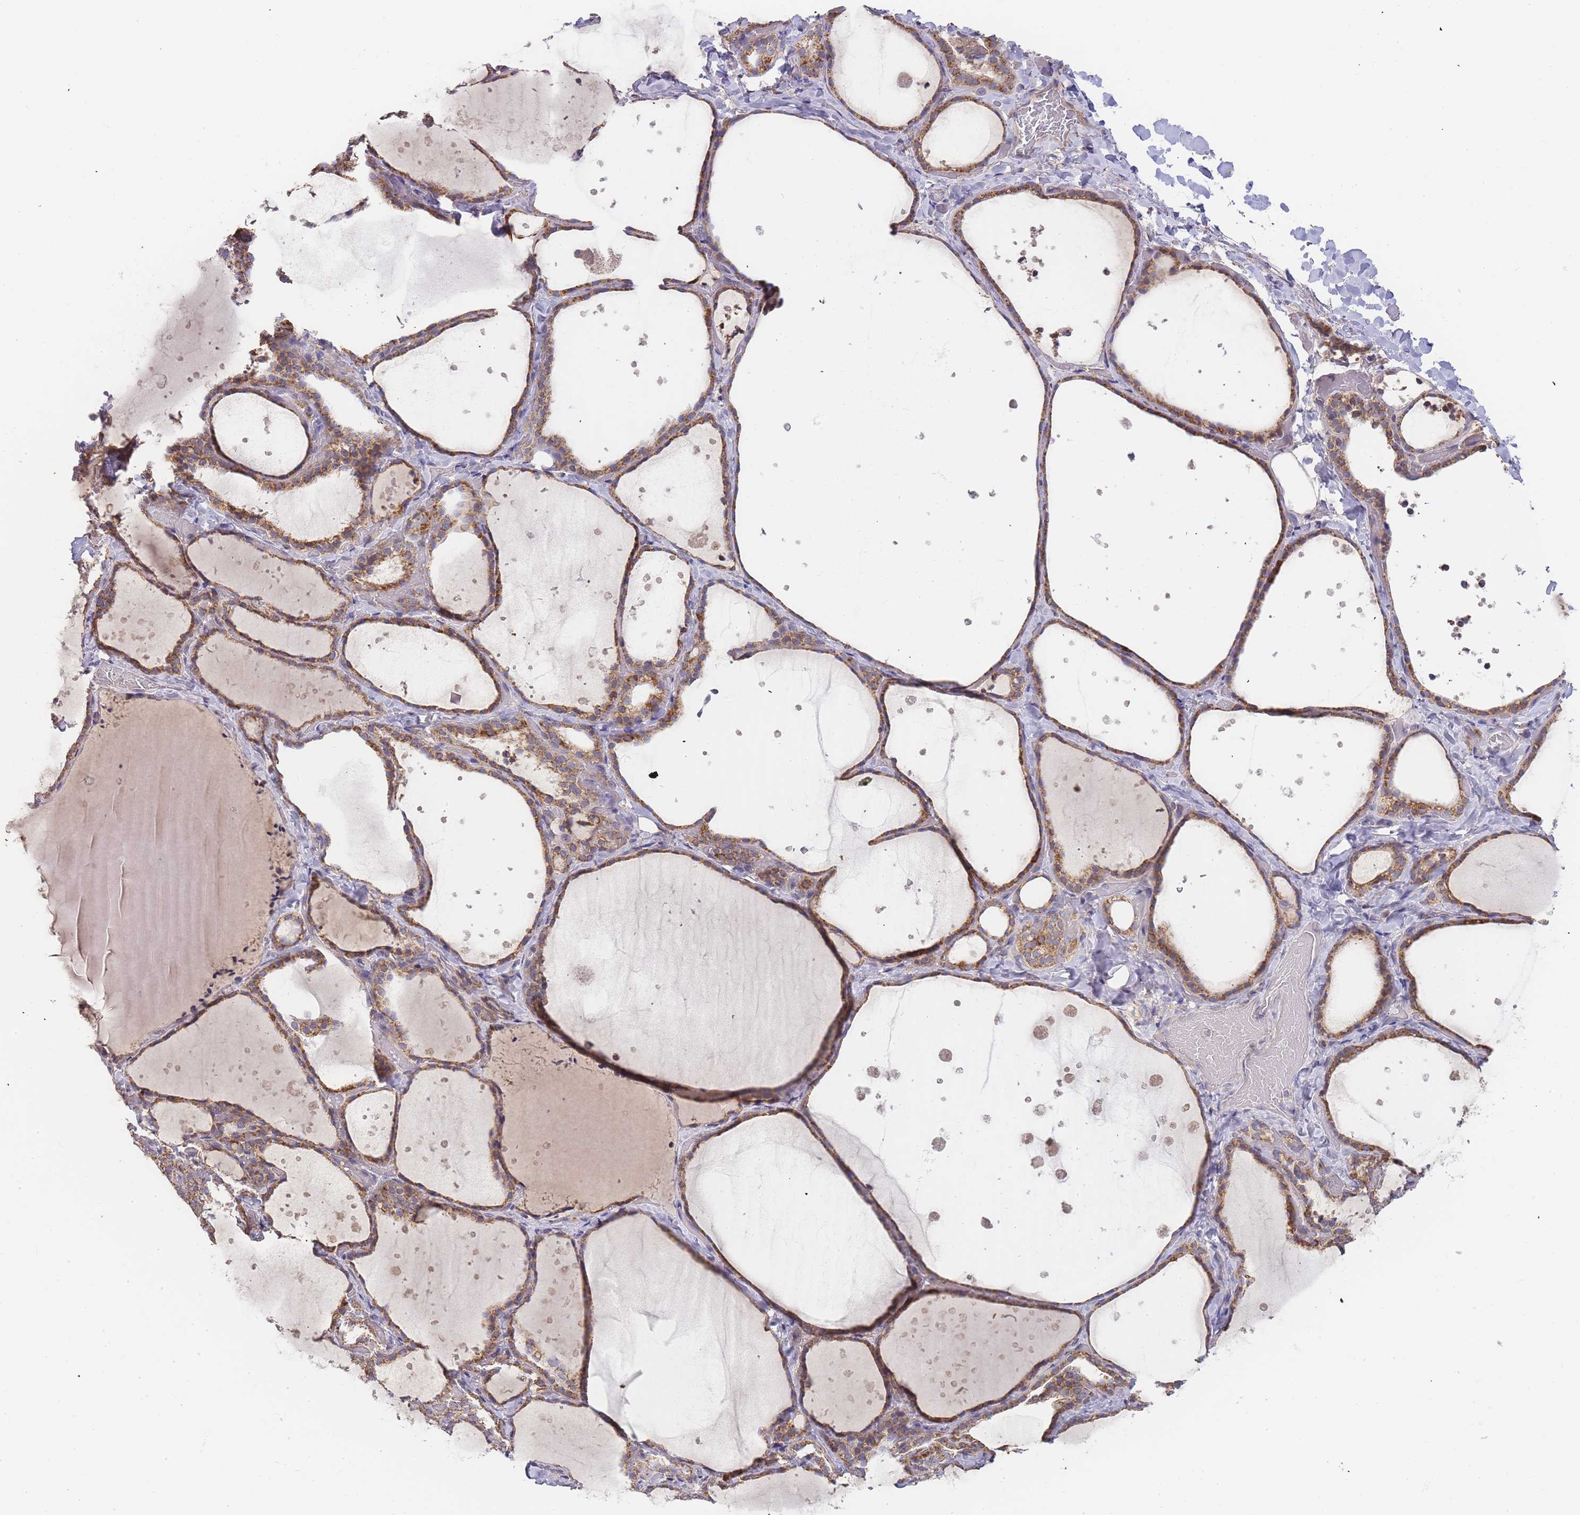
{"staining": {"intensity": "moderate", "quantity": ">75%", "location": "cytoplasmic/membranous"}, "tissue": "thyroid gland", "cell_type": "Glandular cells", "image_type": "normal", "snomed": [{"axis": "morphology", "description": "Normal tissue, NOS"}, {"axis": "topography", "description": "Thyroid gland"}], "caption": "This micrograph demonstrates unremarkable thyroid gland stained with IHC to label a protein in brown. The cytoplasmic/membranous of glandular cells show moderate positivity for the protein. Nuclei are counter-stained blue.", "gene": "ADCY9", "patient": {"sex": "female", "age": 44}}